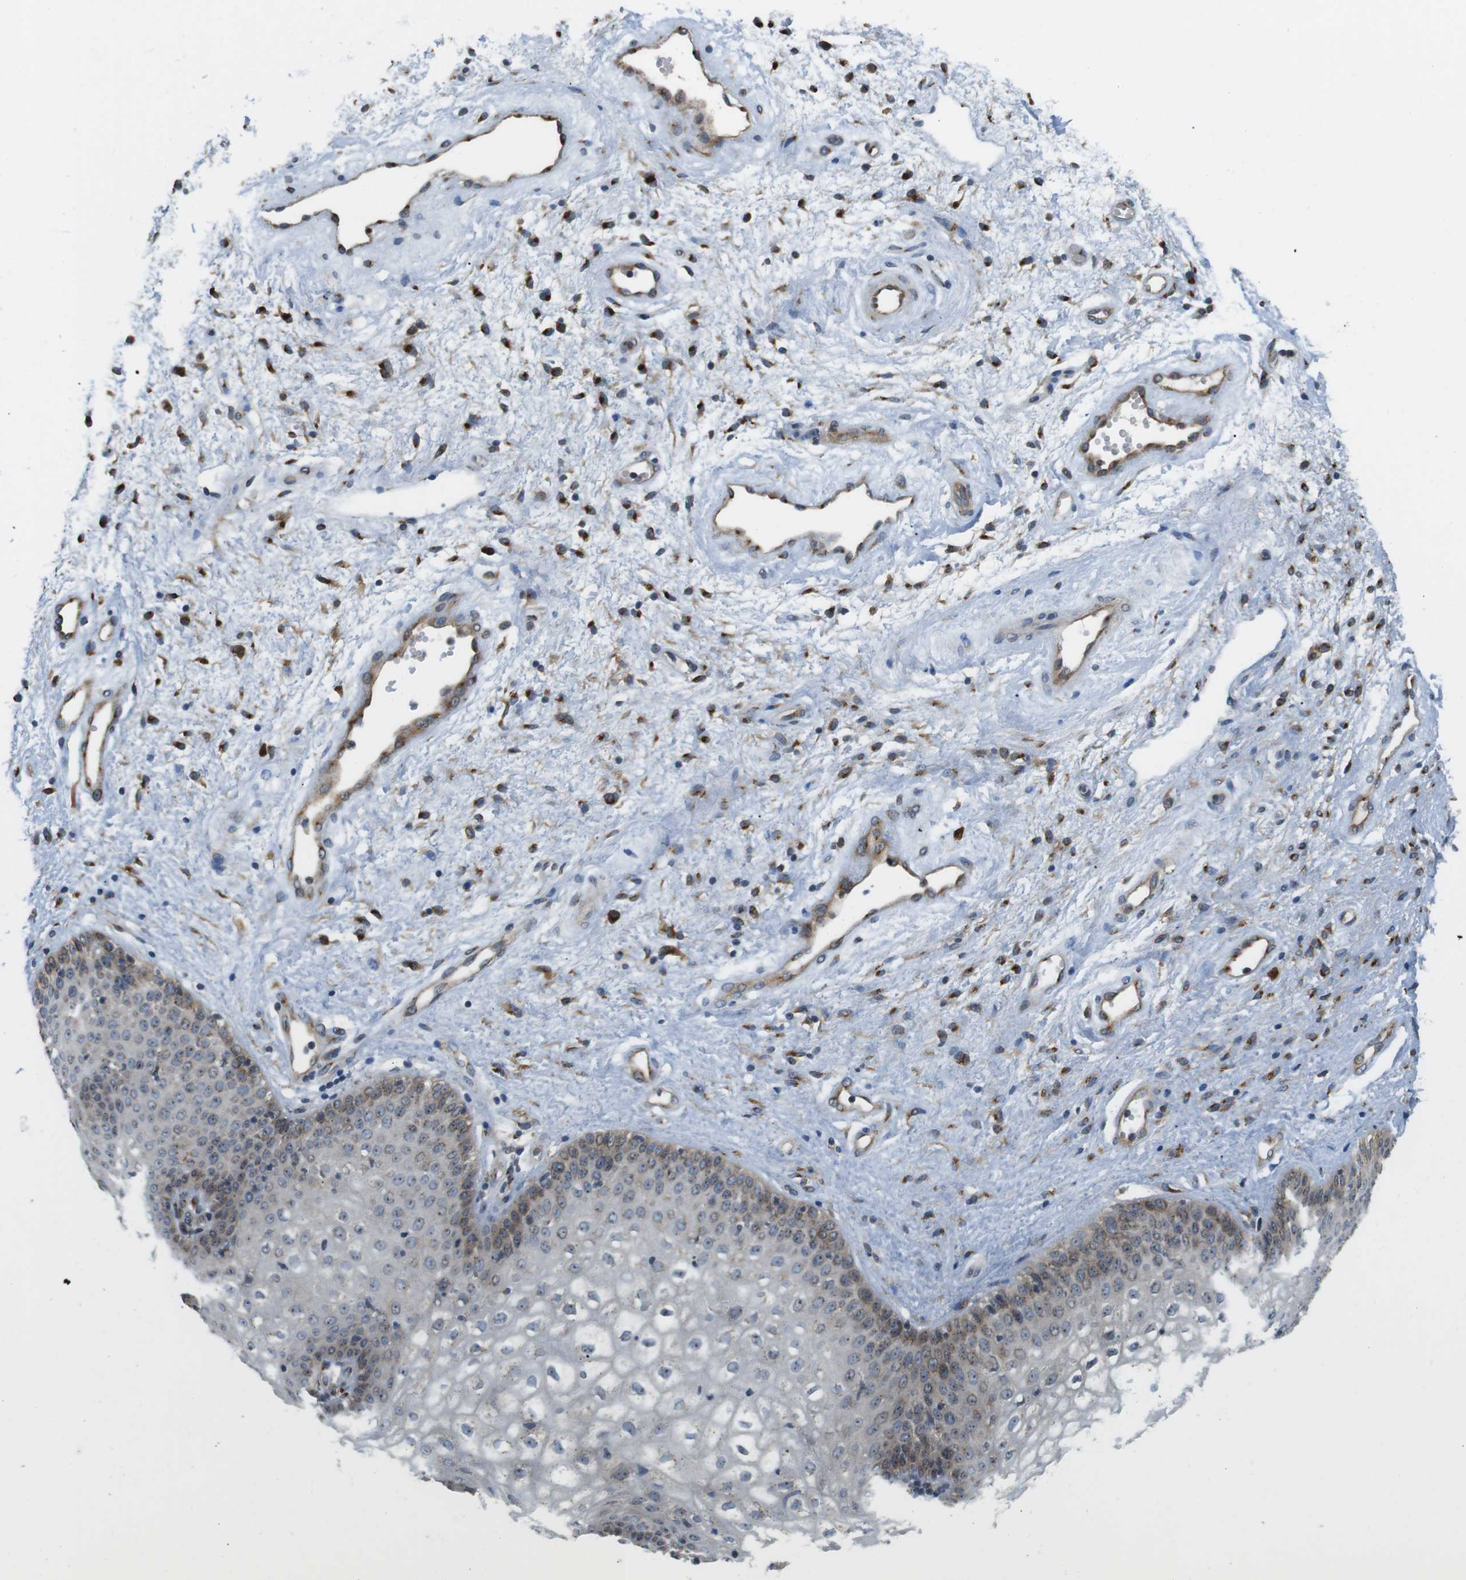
{"staining": {"intensity": "moderate", "quantity": "<25%", "location": "cytoplasmic/membranous"}, "tissue": "vagina", "cell_type": "Squamous epithelial cells", "image_type": "normal", "snomed": [{"axis": "morphology", "description": "Normal tissue, NOS"}, {"axis": "topography", "description": "Vagina"}], "caption": "This is a histology image of immunohistochemistry staining of benign vagina, which shows moderate staining in the cytoplasmic/membranous of squamous epithelial cells.", "gene": "TMEM143", "patient": {"sex": "female", "age": 34}}